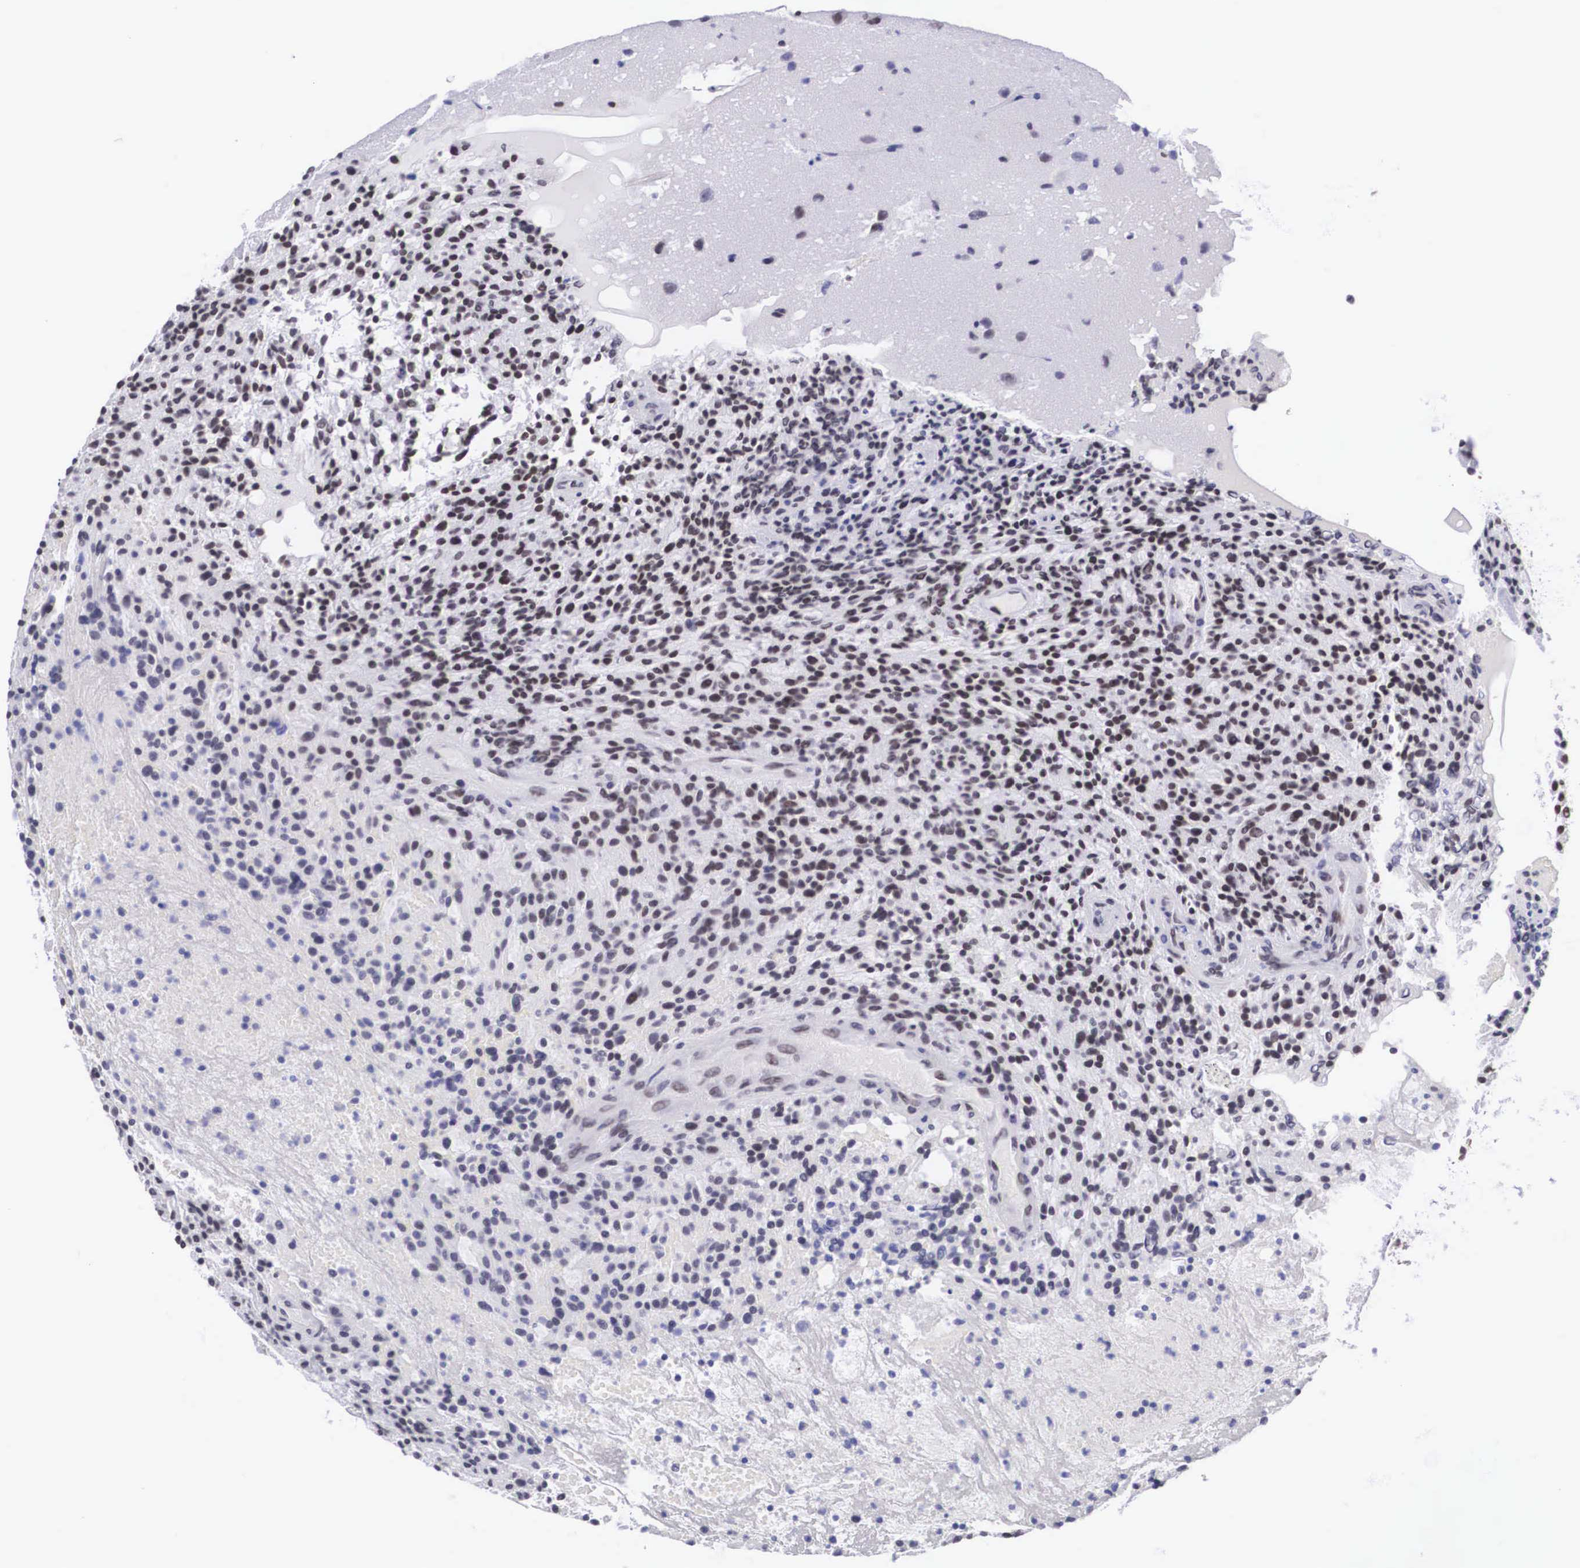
{"staining": {"intensity": "negative", "quantity": "none", "location": "none"}, "tissue": "glioma", "cell_type": "Tumor cells", "image_type": "cancer", "snomed": [{"axis": "morphology", "description": "Glioma, malignant, High grade"}, {"axis": "topography", "description": "Brain"}], "caption": "The image exhibits no significant positivity in tumor cells of malignant high-grade glioma.", "gene": "CSTF2", "patient": {"sex": "female", "age": 13}}